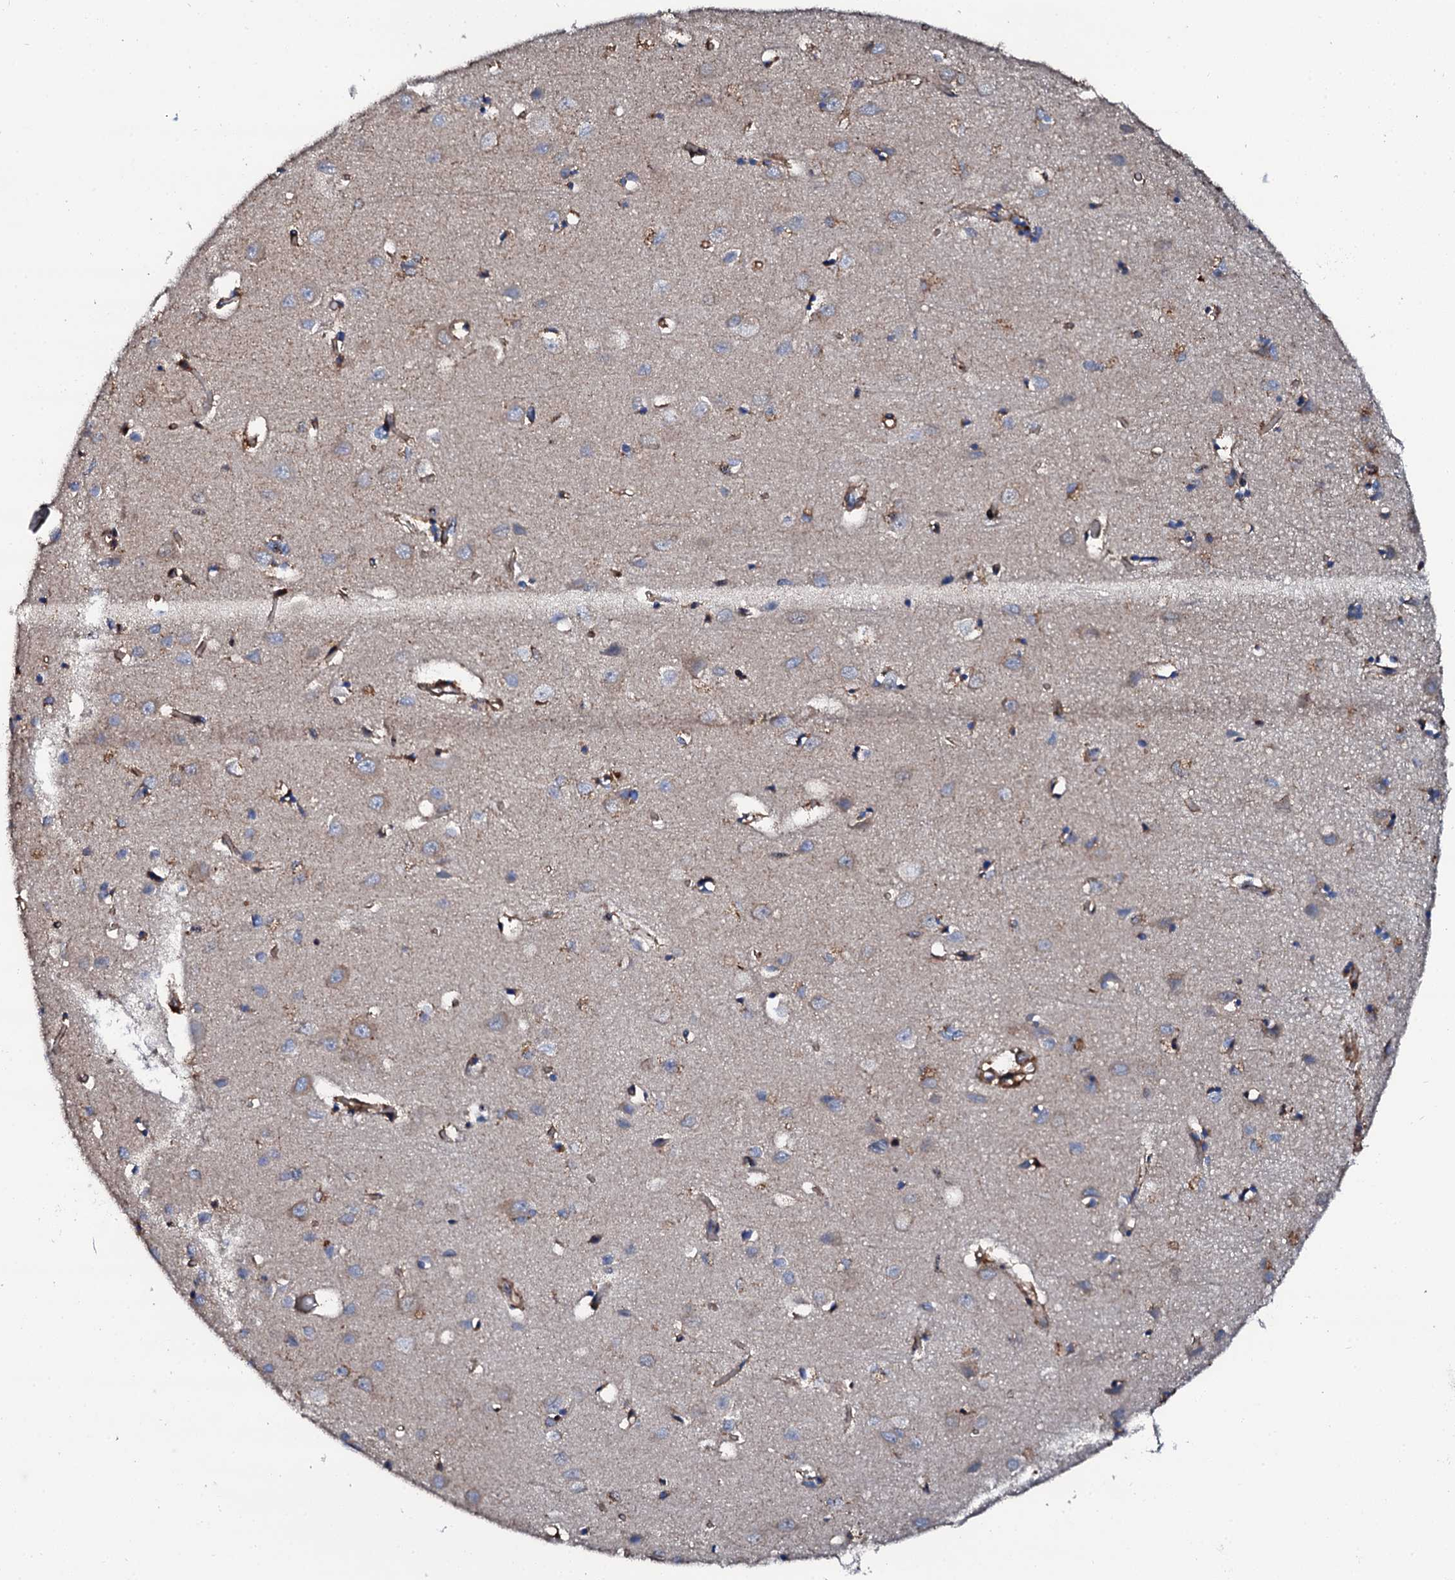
{"staining": {"intensity": "moderate", "quantity": ">75%", "location": "cytoplasmic/membranous"}, "tissue": "cerebral cortex", "cell_type": "Endothelial cells", "image_type": "normal", "snomed": [{"axis": "morphology", "description": "Normal tissue, NOS"}, {"axis": "topography", "description": "Cerebral cortex"}], "caption": "About >75% of endothelial cells in normal cerebral cortex demonstrate moderate cytoplasmic/membranous protein positivity as visualized by brown immunohistochemical staining.", "gene": "INTS10", "patient": {"sex": "female", "age": 64}}